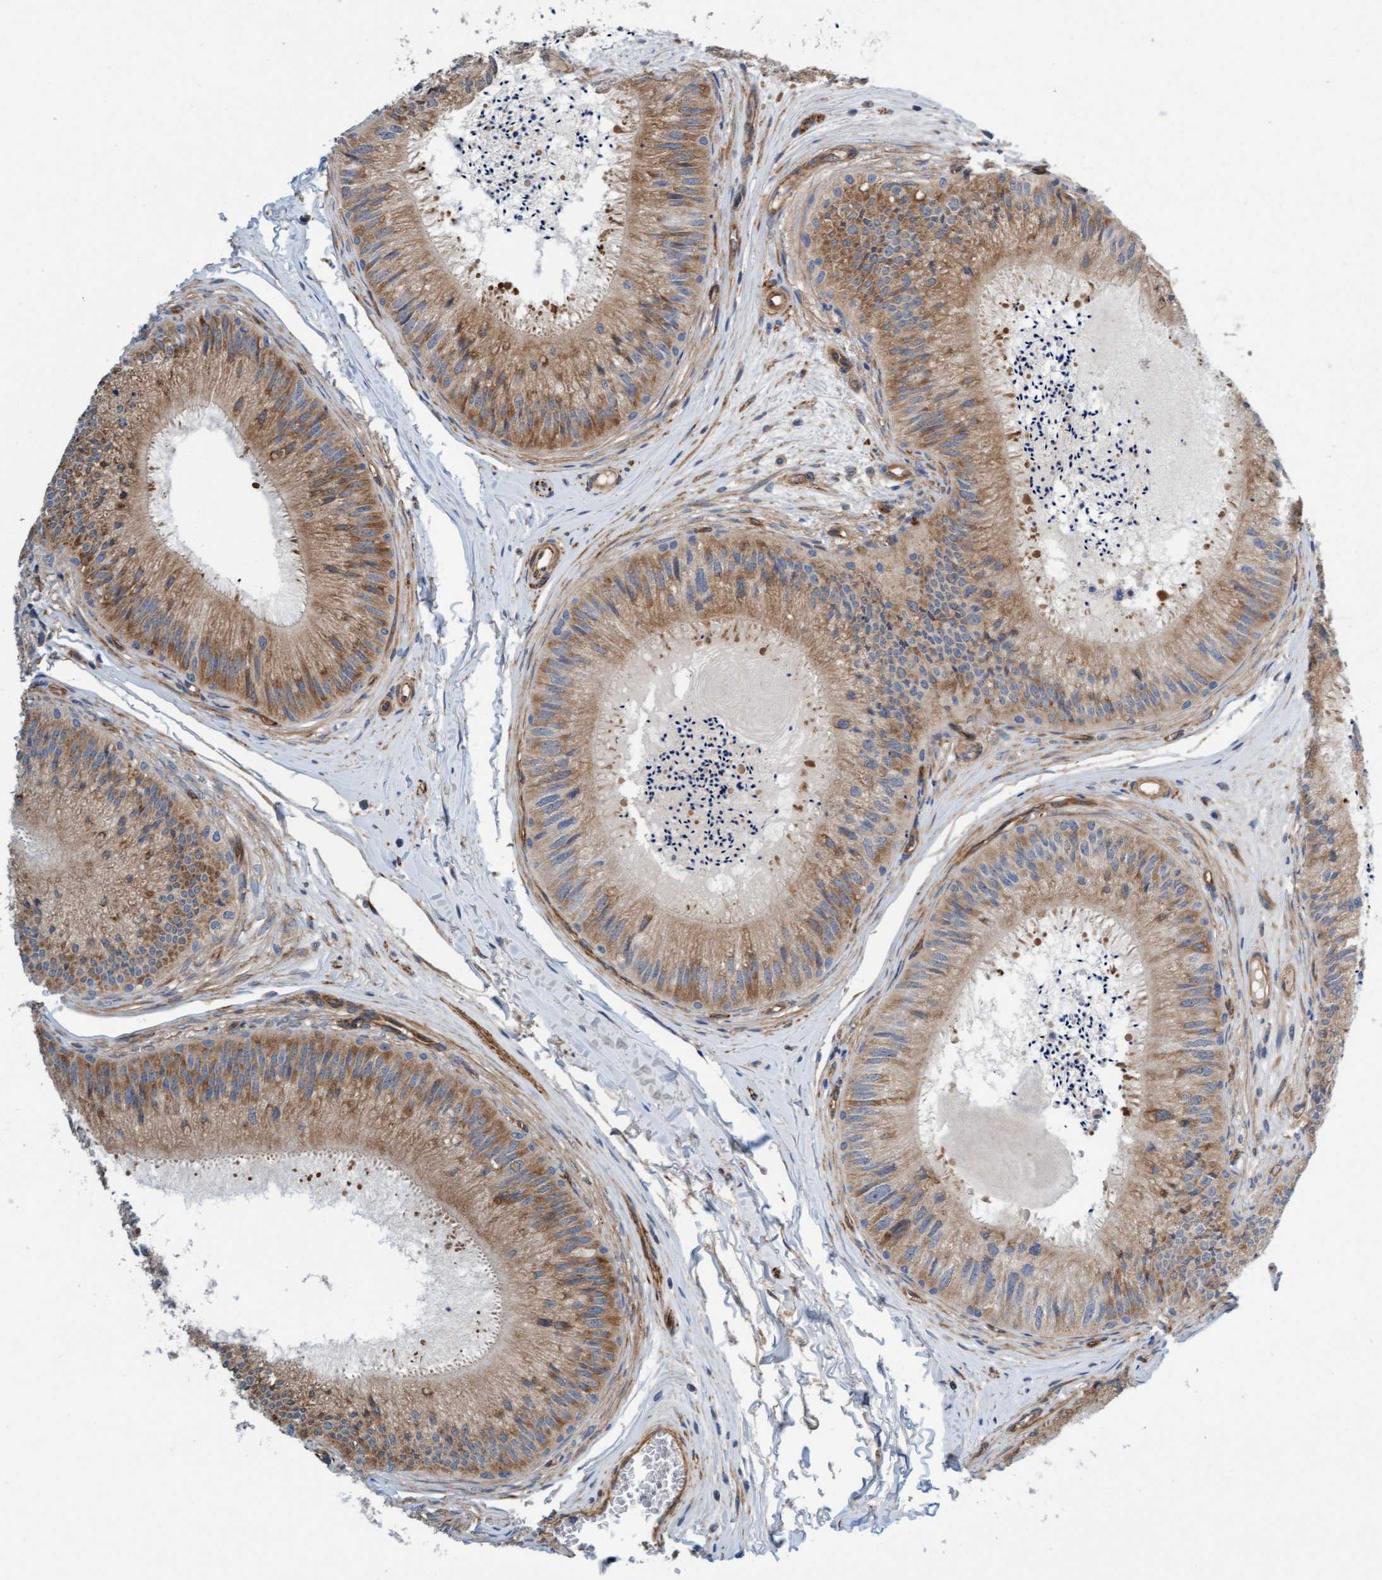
{"staining": {"intensity": "moderate", "quantity": ">75%", "location": "cytoplasmic/membranous"}, "tissue": "epididymis", "cell_type": "Glandular cells", "image_type": "normal", "snomed": [{"axis": "morphology", "description": "Normal tissue, NOS"}, {"axis": "topography", "description": "Epididymis"}], "caption": "This is an image of IHC staining of benign epididymis, which shows moderate staining in the cytoplasmic/membranous of glandular cells.", "gene": "FMNL3", "patient": {"sex": "male", "age": 31}}